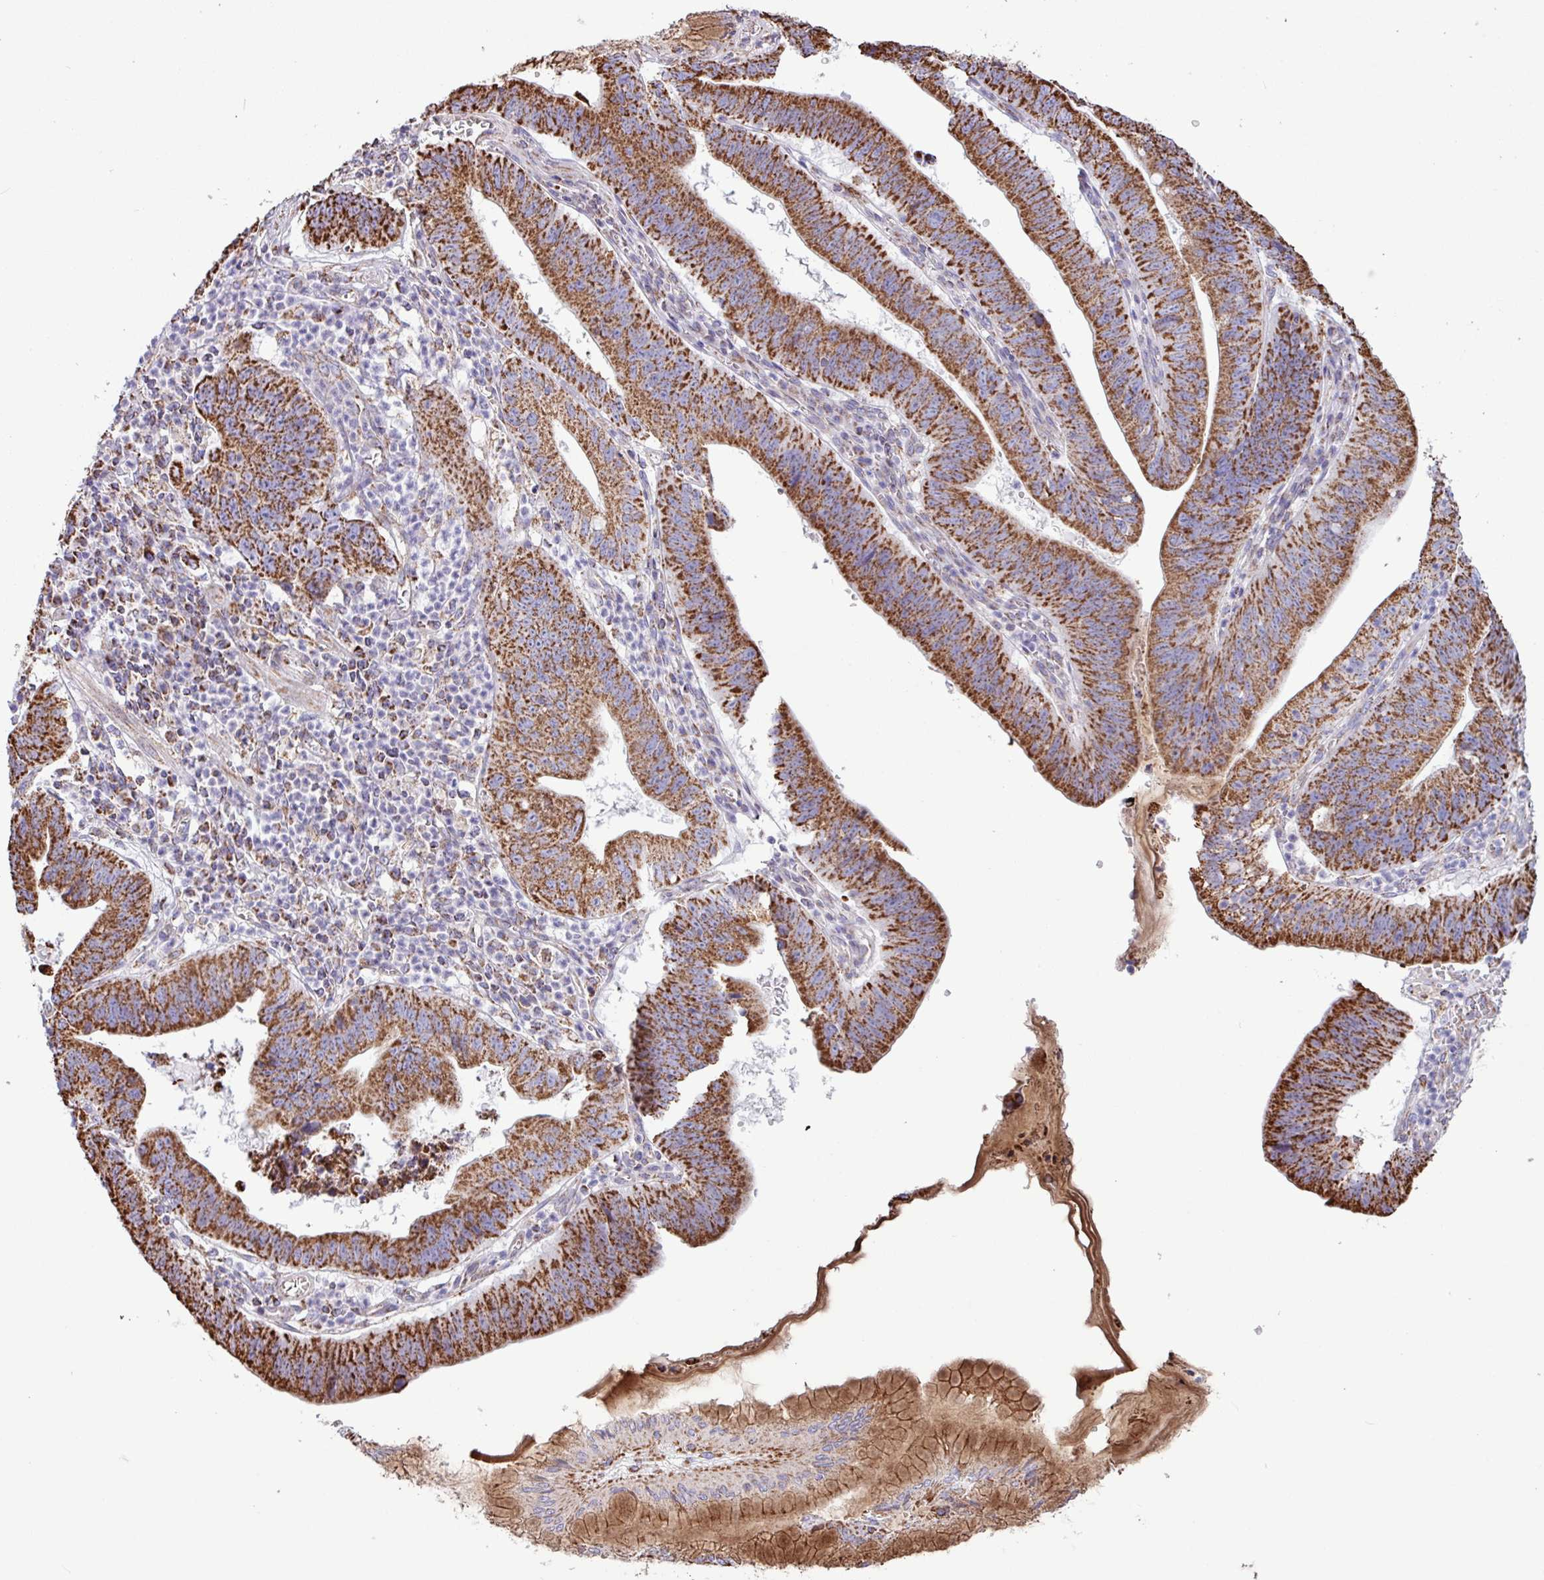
{"staining": {"intensity": "strong", "quantity": ">75%", "location": "cytoplasmic/membranous"}, "tissue": "stomach cancer", "cell_type": "Tumor cells", "image_type": "cancer", "snomed": [{"axis": "morphology", "description": "Adenocarcinoma, NOS"}, {"axis": "topography", "description": "Stomach"}], "caption": "High-power microscopy captured an immunohistochemistry (IHC) histopathology image of adenocarcinoma (stomach), revealing strong cytoplasmic/membranous staining in approximately >75% of tumor cells. The staining was performed using DAB, with brown indicating positive protein expression. Nuclei are stained blue with hematoxylin.", "gene": "RTL3", "patient": {"sex": "male", "age": 59}}